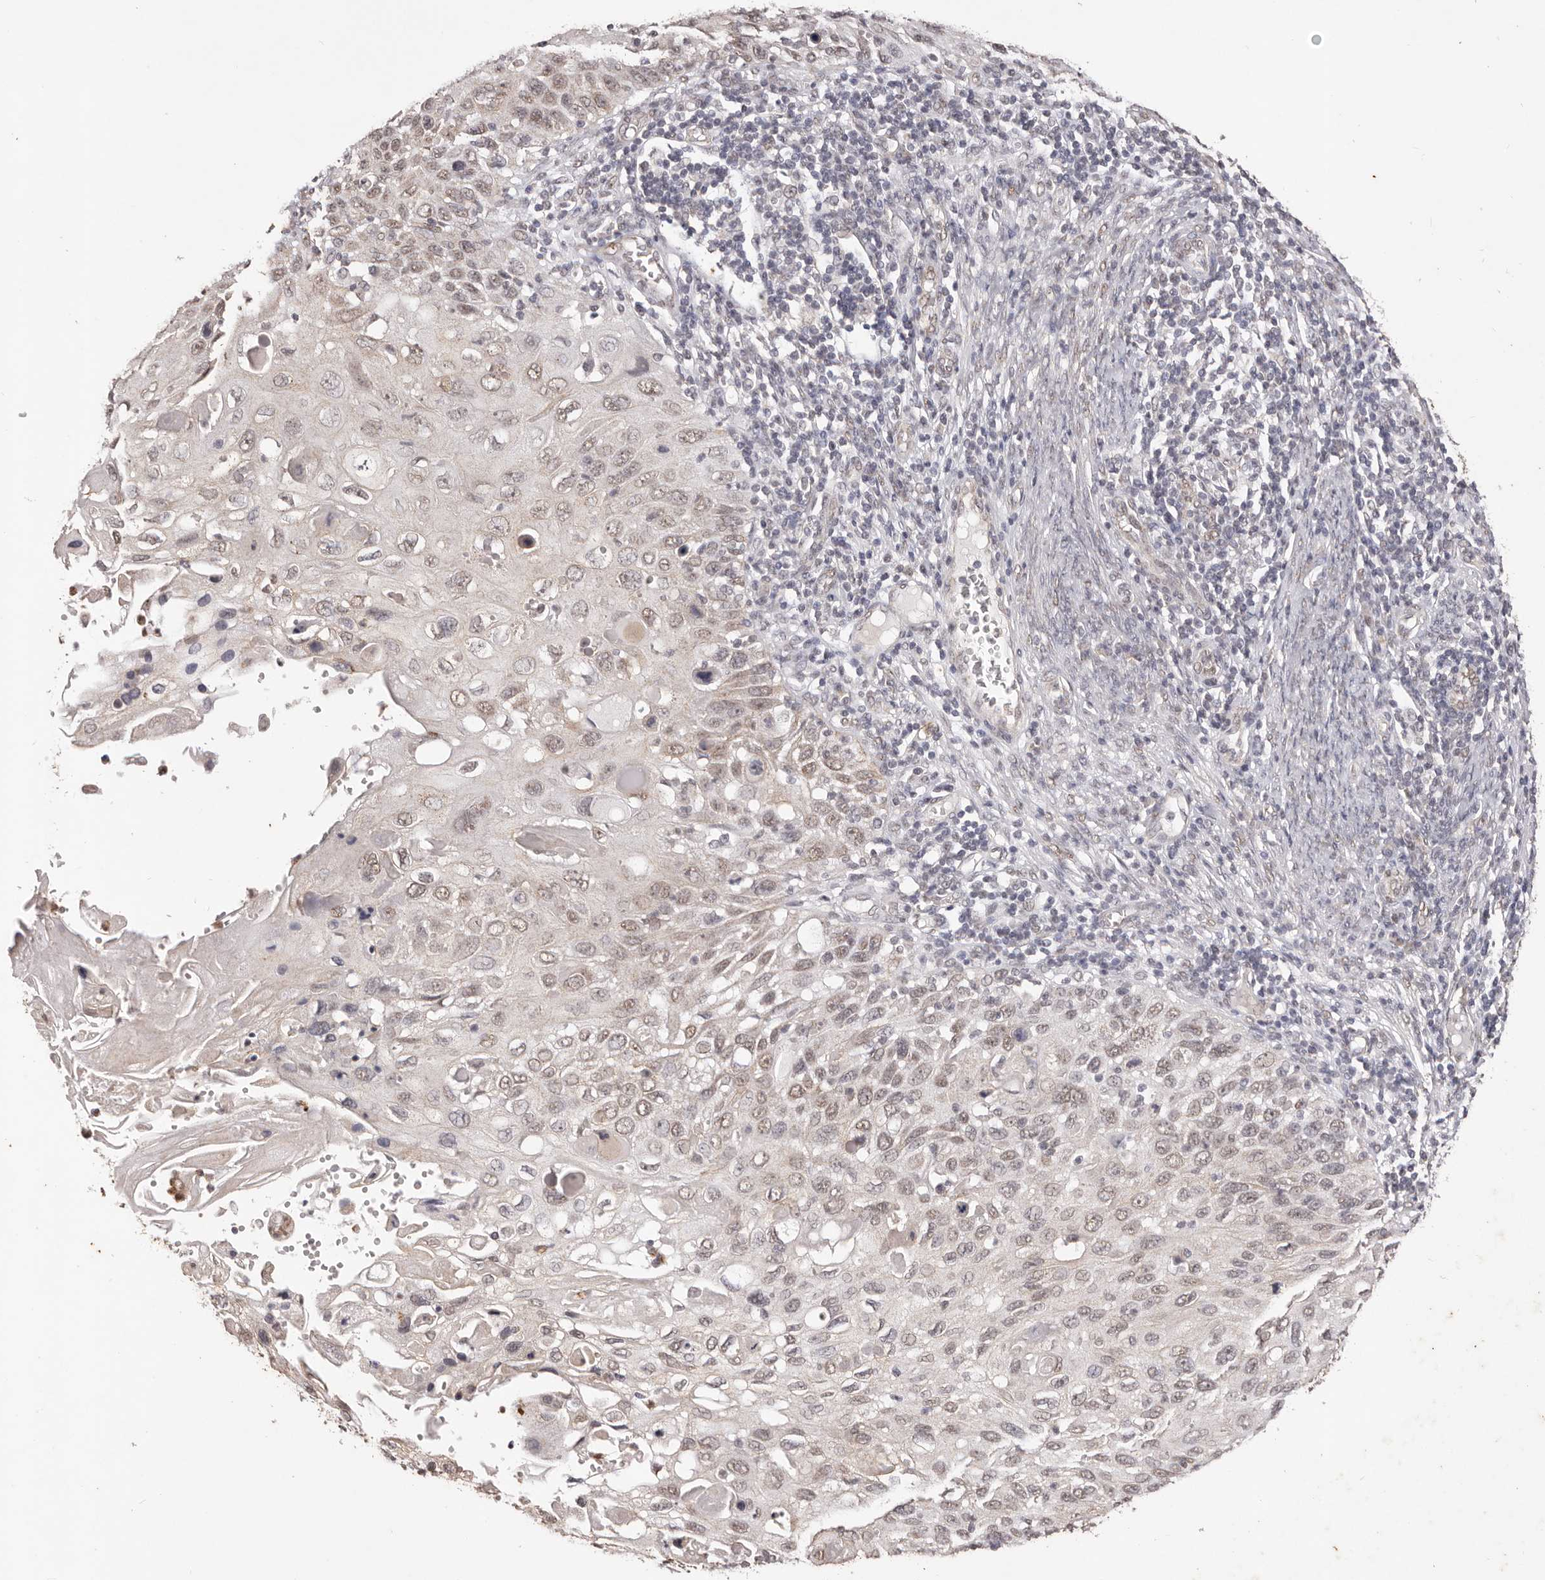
{"staining": {"intensity": "weak", "quantity": ">75%", "location": "nuclear"}, "tissue": "cervical cancer", "cell_type": "Tumor cells", "image_type": "cancer", "snomed": [{"axis": "morphology", "description": "Squamous cell carcinoma, NOS"}, {"axis": "topography", "description": "Cervix"}], "caption": "Cervical cancer (squamous cell carcinoma) tissue exhibits weak nuclear positivity in about >75% of tumor cells, visualized by immunohistochemistry.", "gene": "RPS6KA5", "patient": {"sex": "female", "age": 70}}